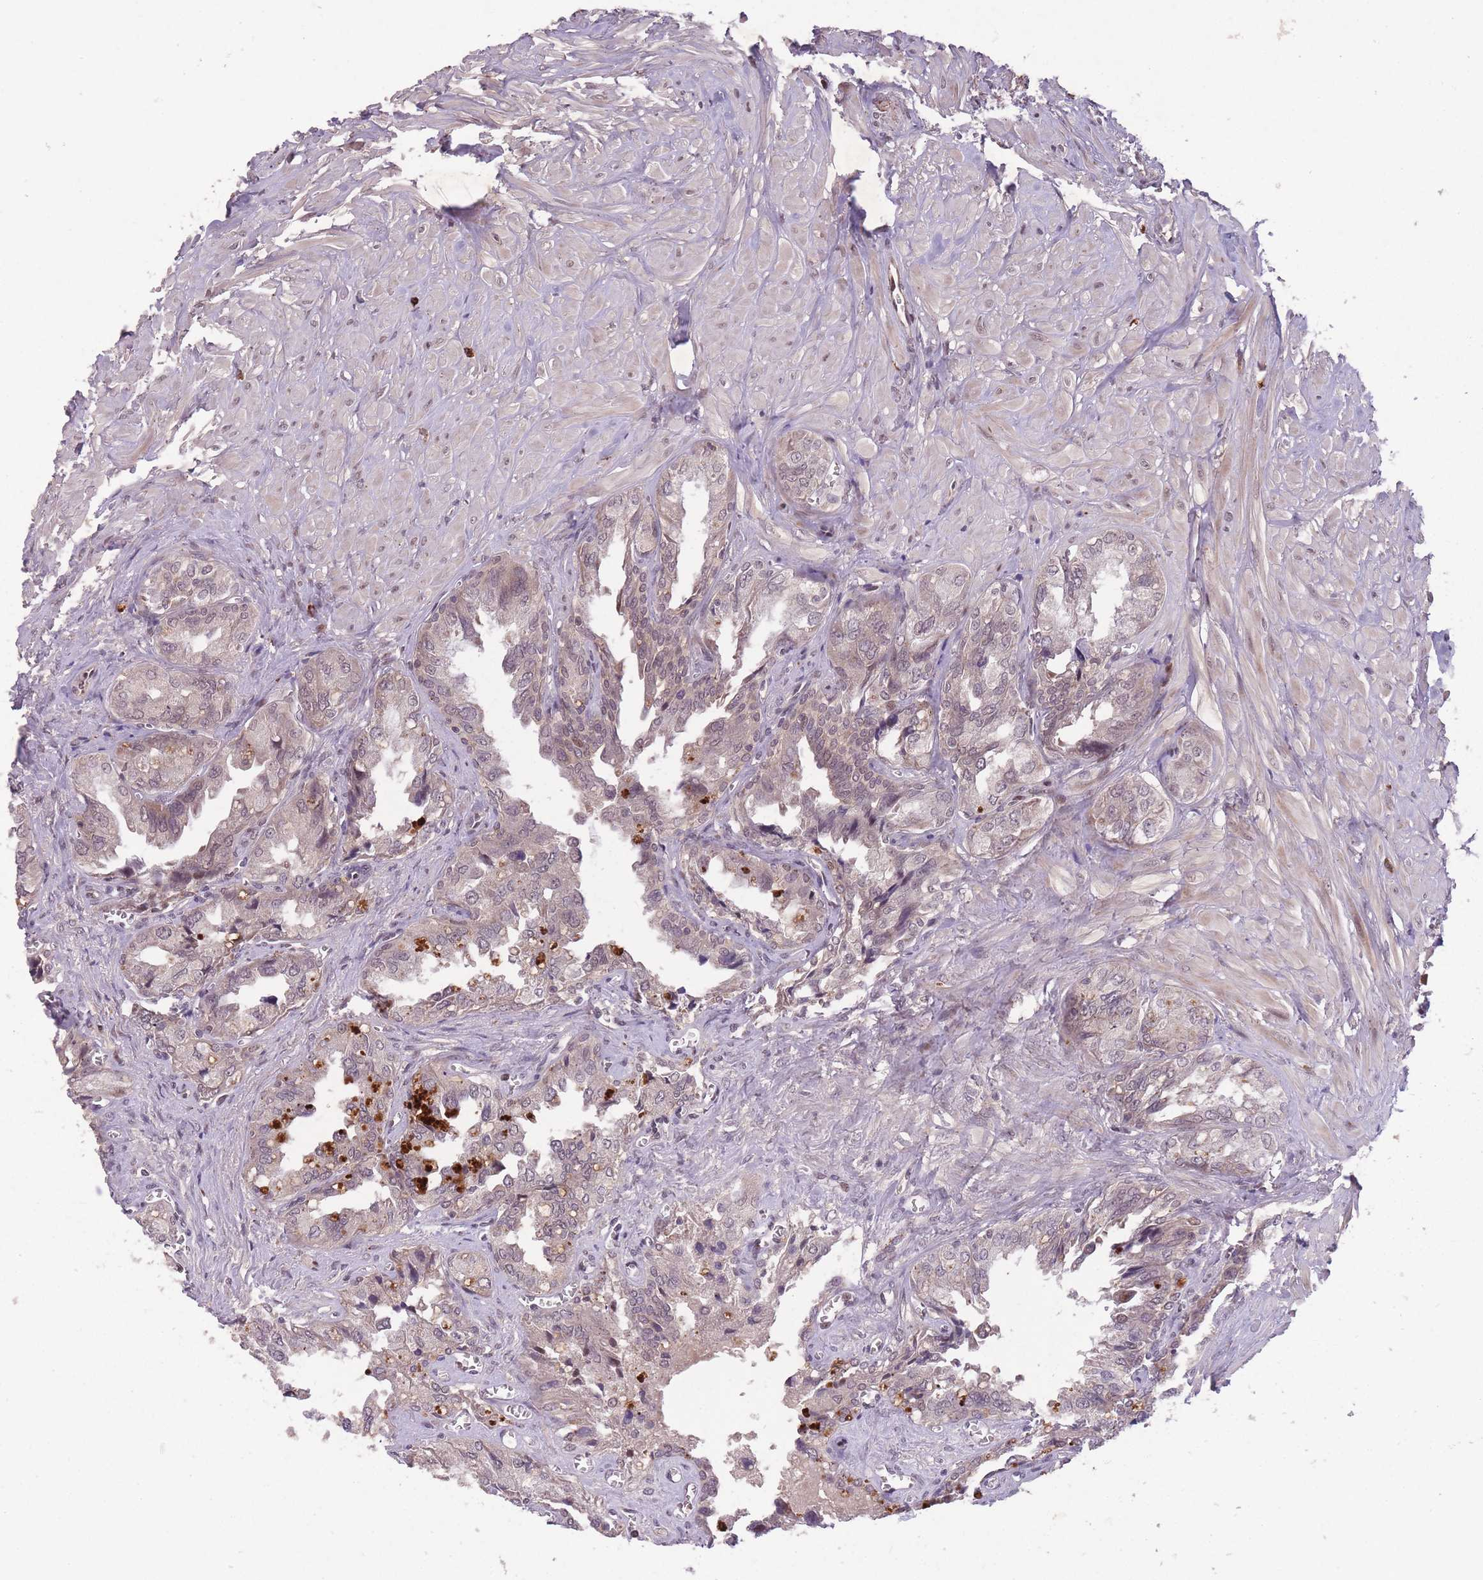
{"staining": {"intensity": "strong", "quantity": "25%-75%", "location": "cytoplasmic/membranous"}, "tissue": "seminal vesicle", "cell_type": "Glandular cells", "image_type": "normal", "snomed": [{"axis": "morphology", "description": "Normal tissue, NOS"}, {"axis": "topography", "description": "Seminal veicle"}], "caption": "The histopathology image reveals immunohistochemical staining of normal seminal vesicle. There is strong cytoplasmic/membranous positivity is identified in approximately 25%-75% of glandular cells. Using DAB (brown) and hematoxylin (blue) stains, captured at high magnification using brightfield microscopy.", "gene": "SECTM1", "patient": {"sex": "male", "age": 67}}